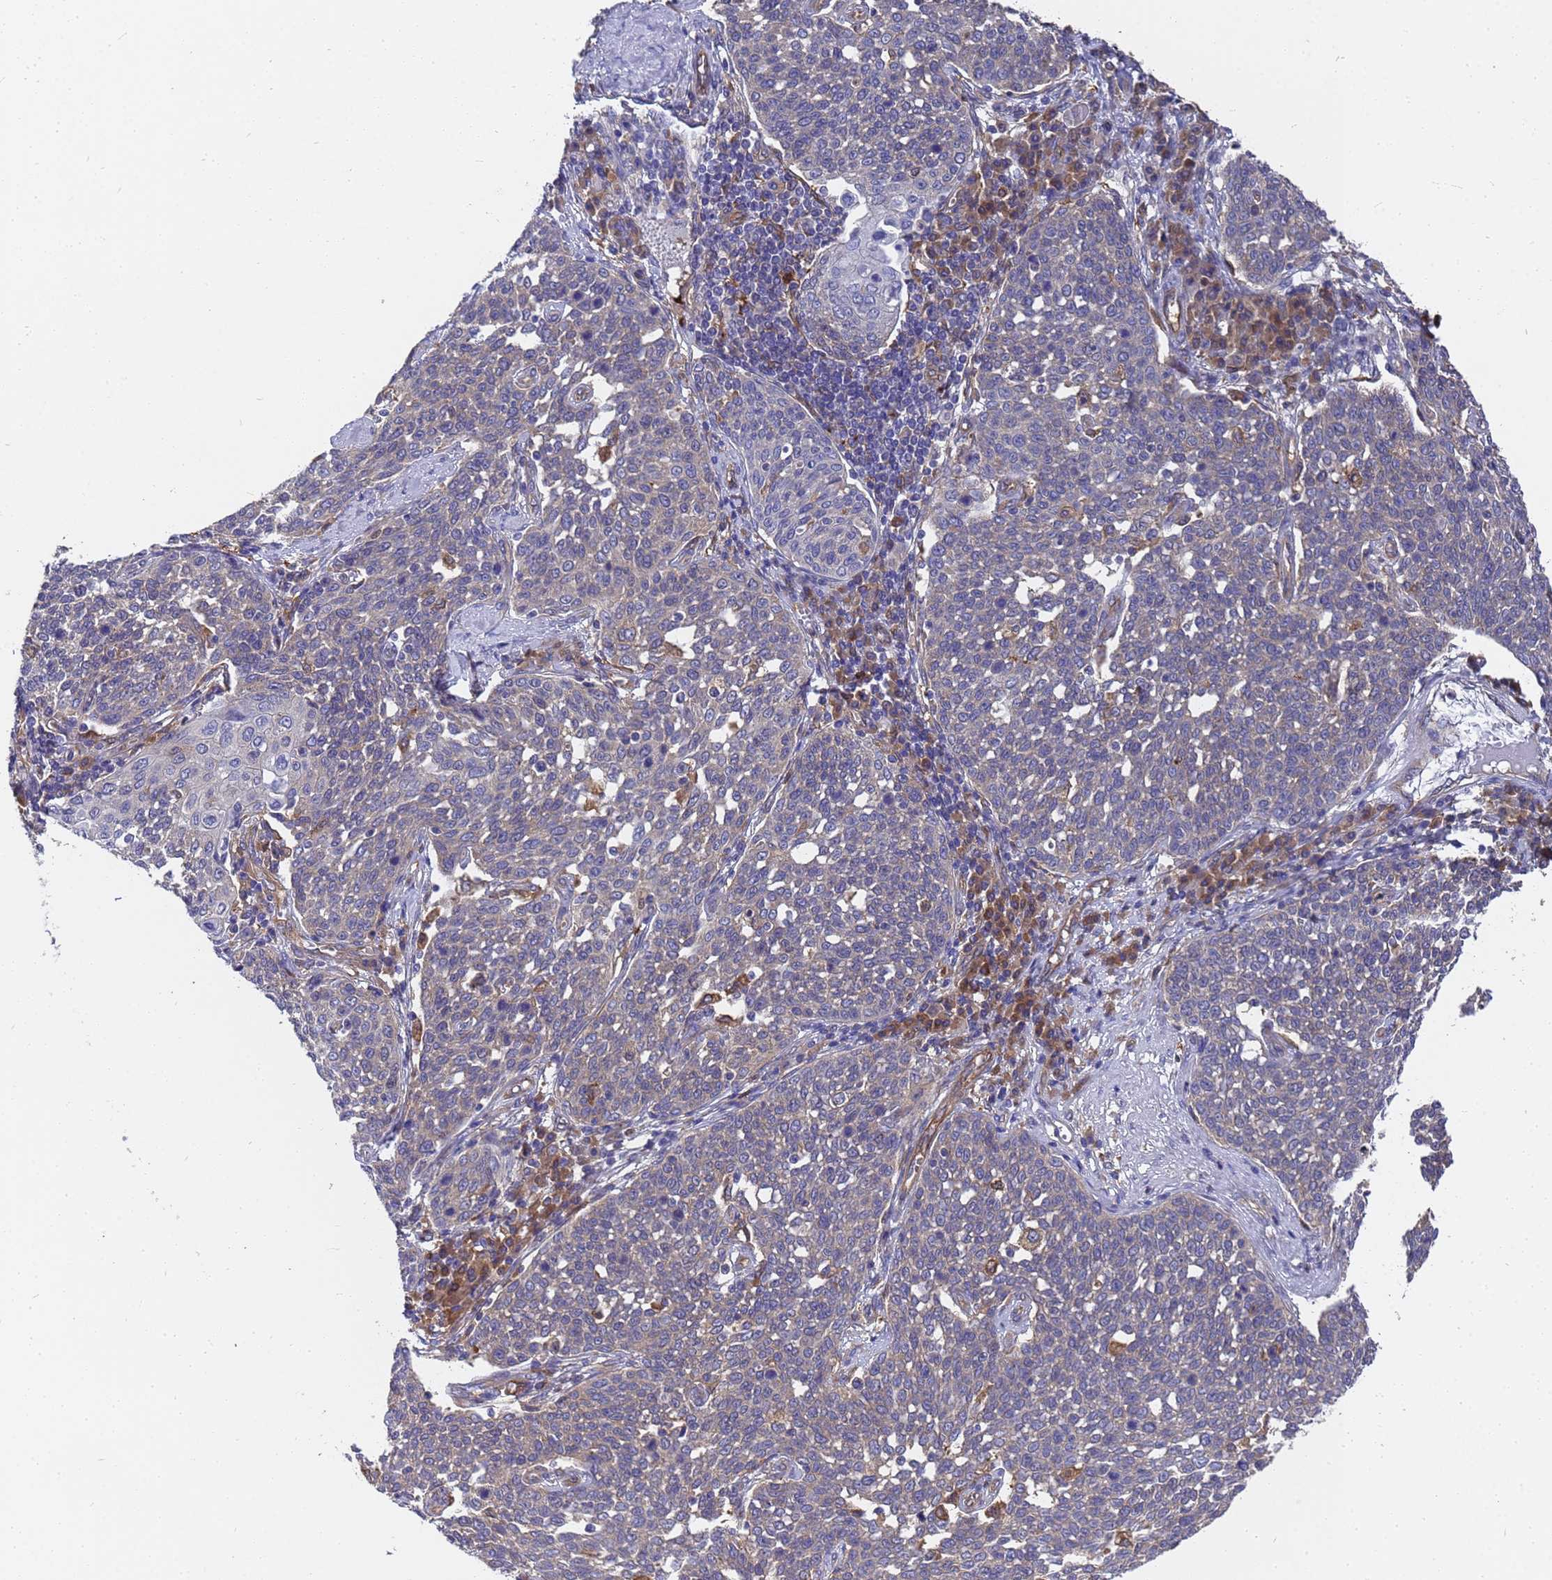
{"staining": {"intensity": "negative", "quantity": "none", "location": "none"}, "tissue": "cervical cancer", "cell_type": "Tumor cells", "image_type": "cancer", "snomed": [{"axis": "morphology", "description": "Squamous cell carcinoma, NOS"}, {"axis": "topography", "description": "Cervix"}], "caption": "Immunohistochemical staining of human squamous cell carcinoma (cervical) displays no significant expression in tumor cells. Brightfield microscopy of immunohistochemistry (IHC) stained with DAB (3,3'-diaminobenzidine) (brown) and hematoxylin (blue), captured at high magnification.", "gene": "SLC35E2B", "patient": {"sex": "female", "age": 34}}